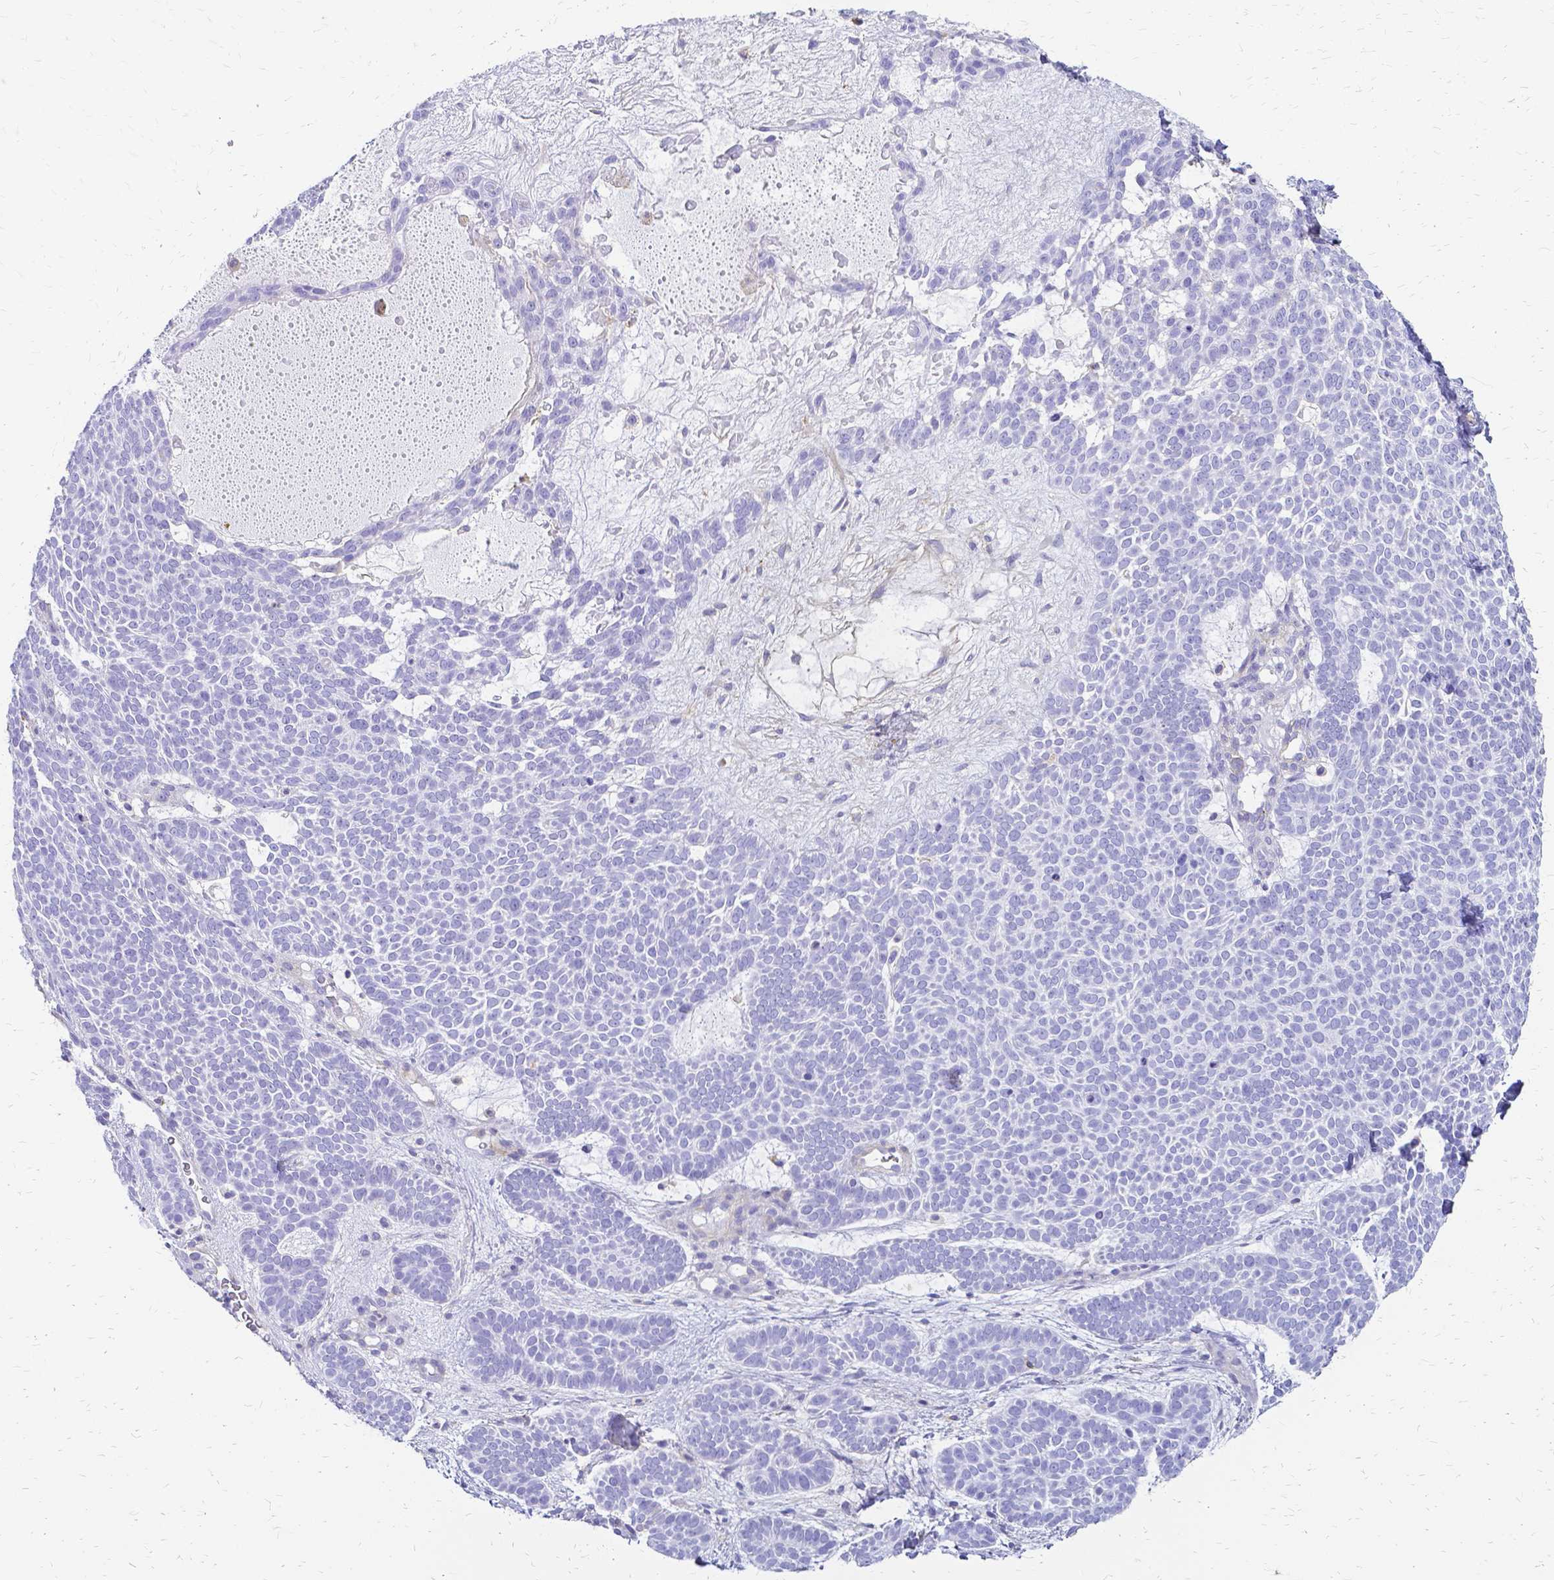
{"staining": {"intensity": "negative", "quantity": "none", "location": "none"}, "tissue": "skin cancer", "cell_type": "Tumor cells", "image_type": "cancer", "snomed": [{"axis": "morphology", "description": "Basal cell carcinoma"}, {"axis": "topography", "description": "Skin"}], "caption": "The image displays no staining of tumor cells in skin basal cell carcinoma. (Immunohistochemistry (ihc), brightfield microscopy, high magnification).", "gene": "HSPA12A", "patient": {"sex": "female", "age": 82}}